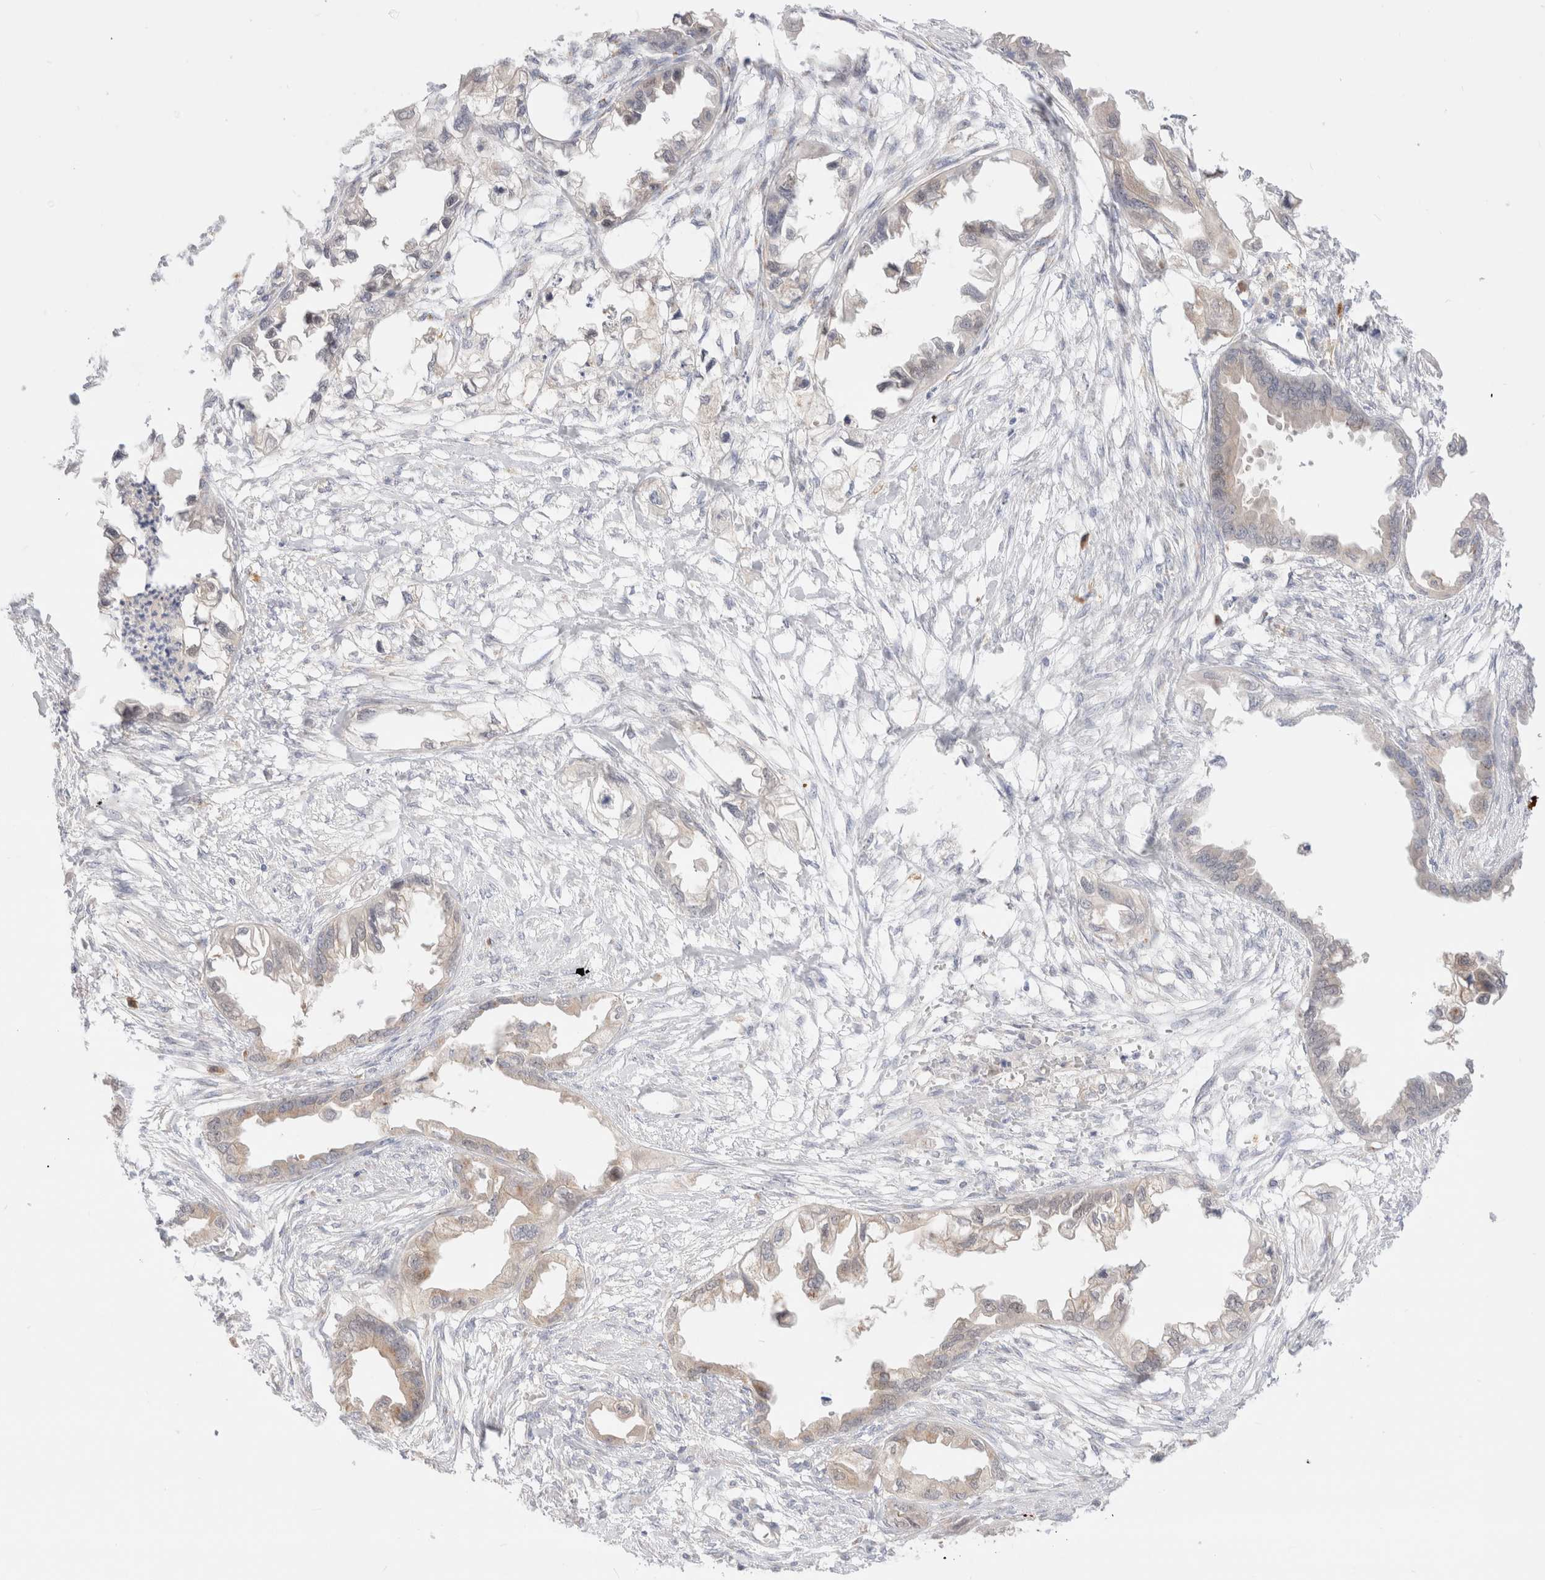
{"staining": {"intensity": "weak", "quantity": "<25%", "location": "cytoplasmic/membranous"}, "tissue": "endometrial cancer", "cell_type": "Tumor cells", "image_type": "cancer", "snomed": [{"axis": "morphology", "description": "Adenocarcinoma, NOS"}, {"axis": "morphology", "description": "Adenocarcinoma, metastatic, NOS"}, {"axis": "topography", "description": "Adipose tissue"}, {"axis": "topography", "description": "Endometrium"}], "caption": "An immunohistochemistry photomicrograph of endometrial cancer (adenocarcinoma) is shown. There is no staining in tumor cells of endometrial cancer (adenocarcinoma).", "gene": "EFCAB13", "patient": {"sex": "female", "age": 67}}